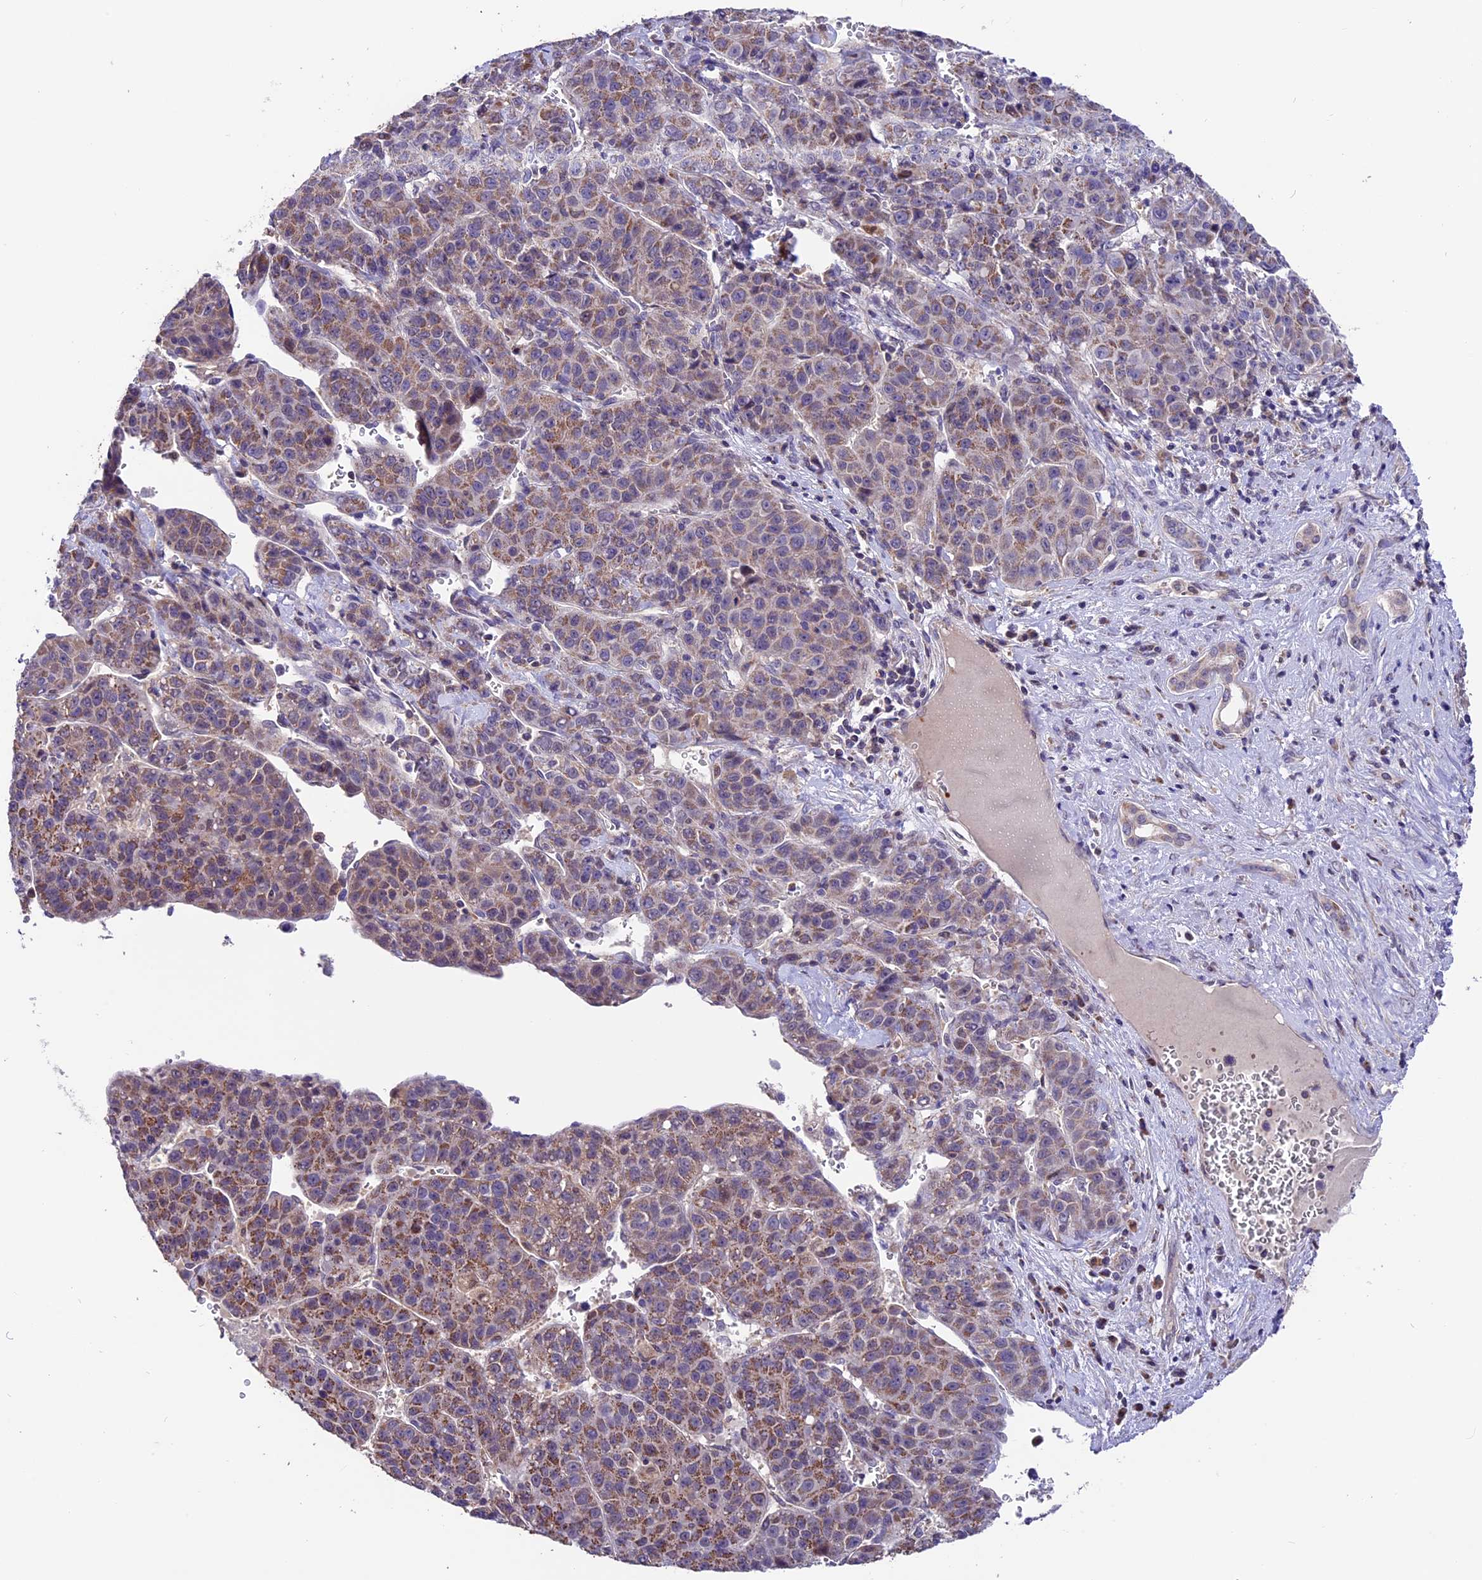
{"staining": {"intensity": "moderate", "quantity": "<25%", "location": "cytoplasmic/membranous"}, "tissue": "liver cancer", "cell_type": "Tumor cells", "image_type": "cancer", "snomed": [{"axis": "morphology", "description": "Carcinoma, Hepatocellular, NOS"}, {"axis": "topography", "description": "Liver"}], "caption": "Protein expression analysis of human liver cancer reveals moderate cytoplasmic/membranous staining in about <25% of tumor cells.", "gene": "DDX28", "patient": {"sex": "female", "age": 53}}